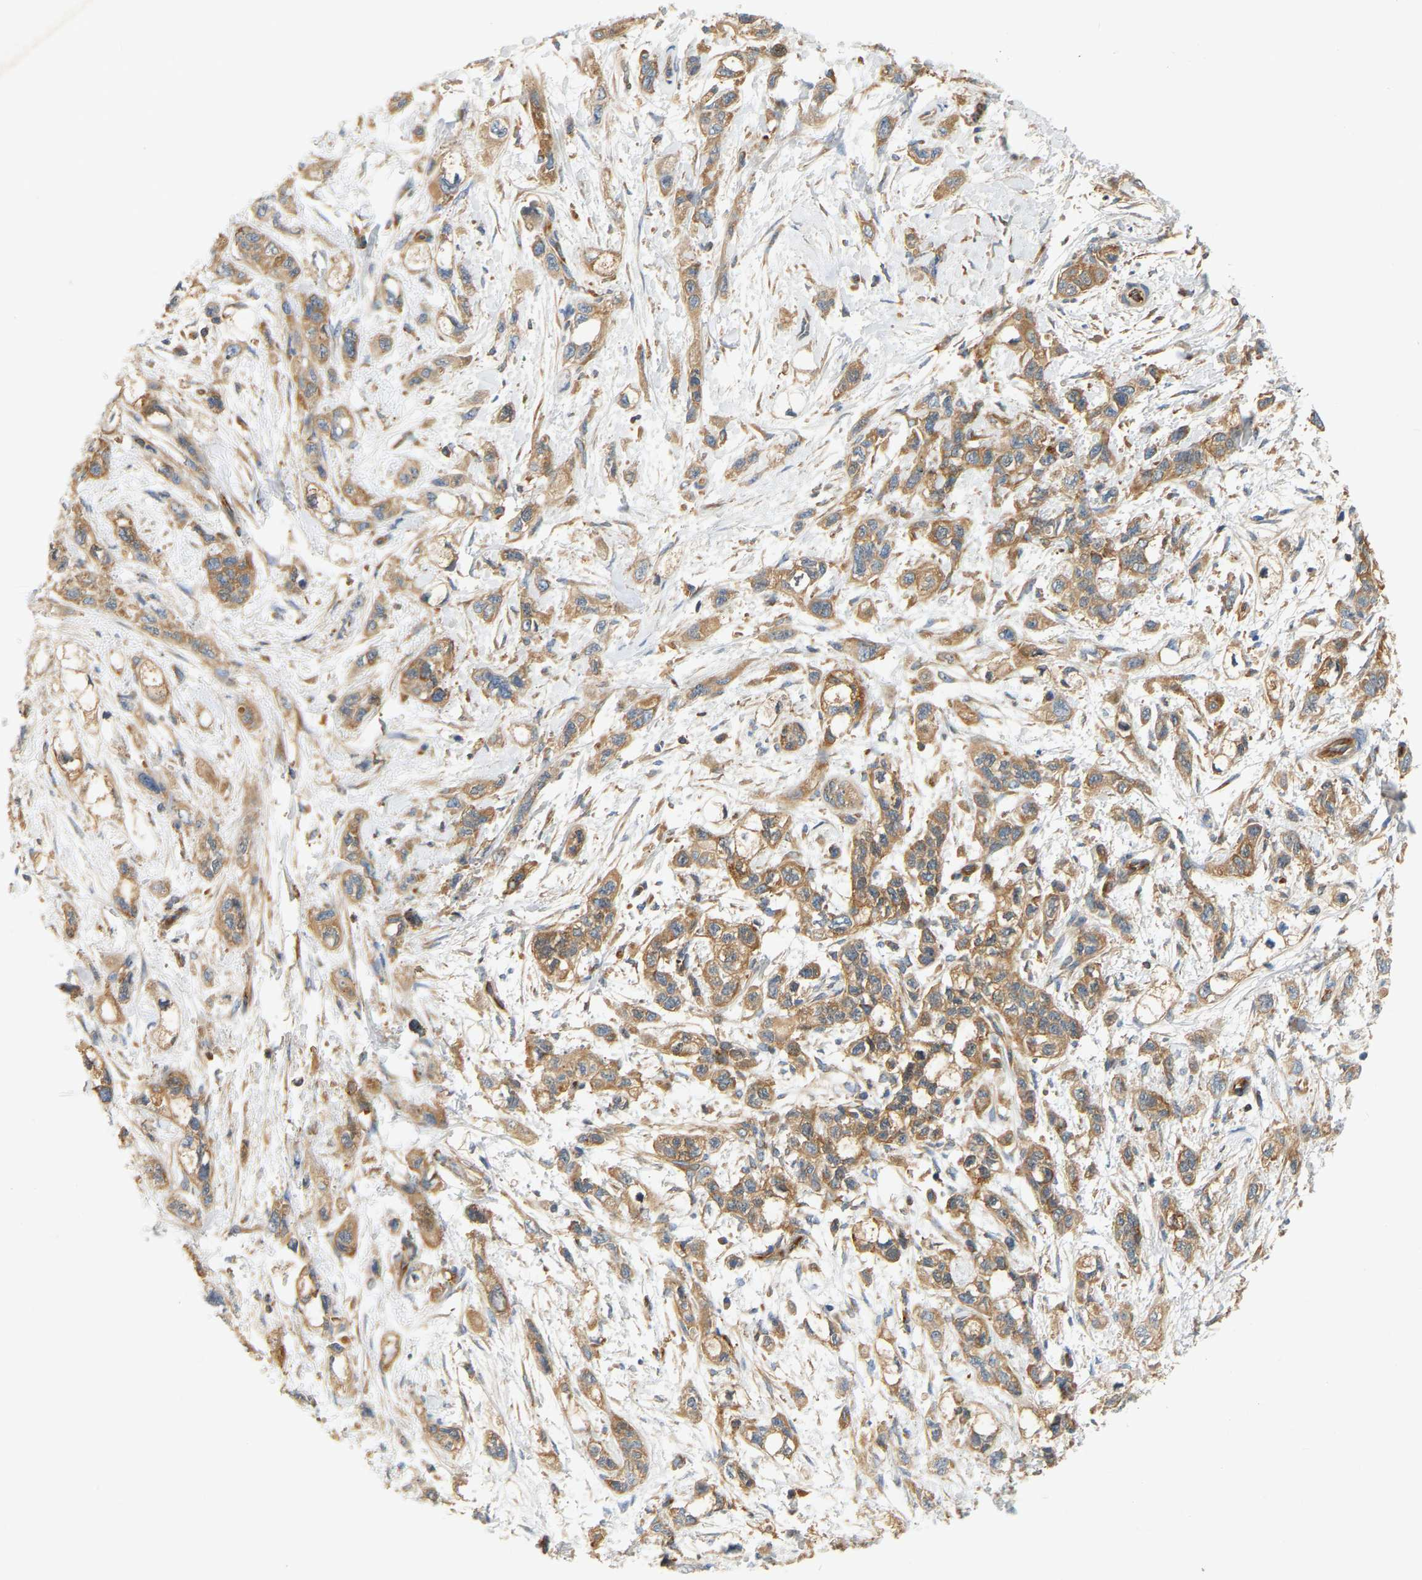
{"staining": {"intensity": "strong", "quantity": "25%-75%", "location": "cytoplasmic/membranous"}, "tissue": "pancreatic cancer", "cell_type": "Tumor cells", "image_type": "cancer", "snomed": [{"axis": "morphology", "description": "Adenocarcinoma, NOS"}, {"axis": "topography", "description": "Pancreas"}], "caption": "Approximately 25%-75% of tumor cells in human pancreatic cancer (adenocarcinoma) display strong cytoplasmic/membranous protein positivity as visualized by brown immunohistochemical staining.", "gene": "AKAP13", "patient": {"sex": "male", "age": 74}}